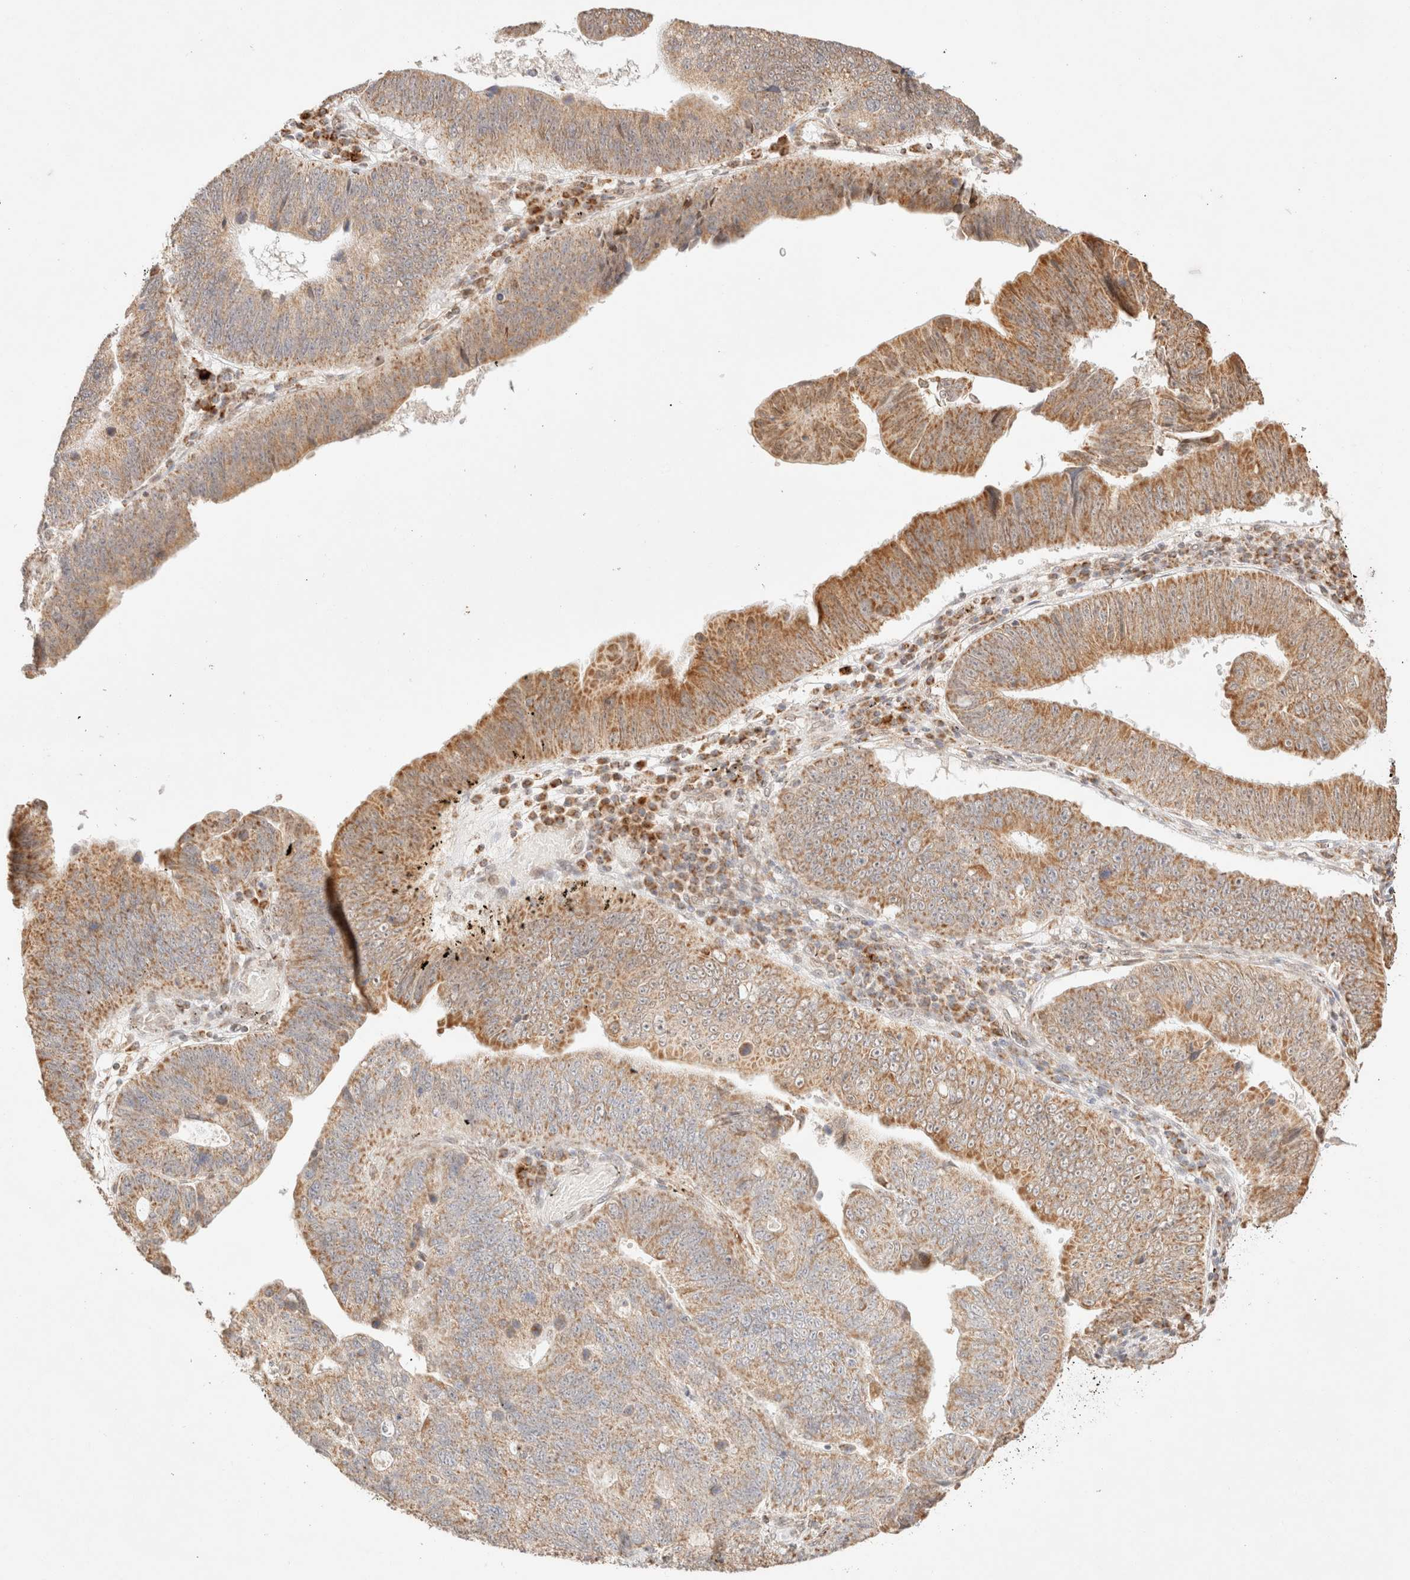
{"staining": {"intensity": "moderate", "quantity": ">75%", "location": "cytoplasmic/membranous"}, "tissue": "stomach cancer", "cell_type": "Tumor cells", "image_type": "cancer", "snomed": [{"axis": "morphology", "description": "Adenocarcinoma, NOS"}, {"axis": "topography", "description": "Stomach"}], "caption": "Brown immunohistochemical staining in human stomach cancer displays moderate cytoplasmic/membranous positivity in about >75% of tumor cells. (IHC, brightfield microscopy, high magnification).", "gene": "TACO1", "patient": {"sex": "male", "age": 59}}